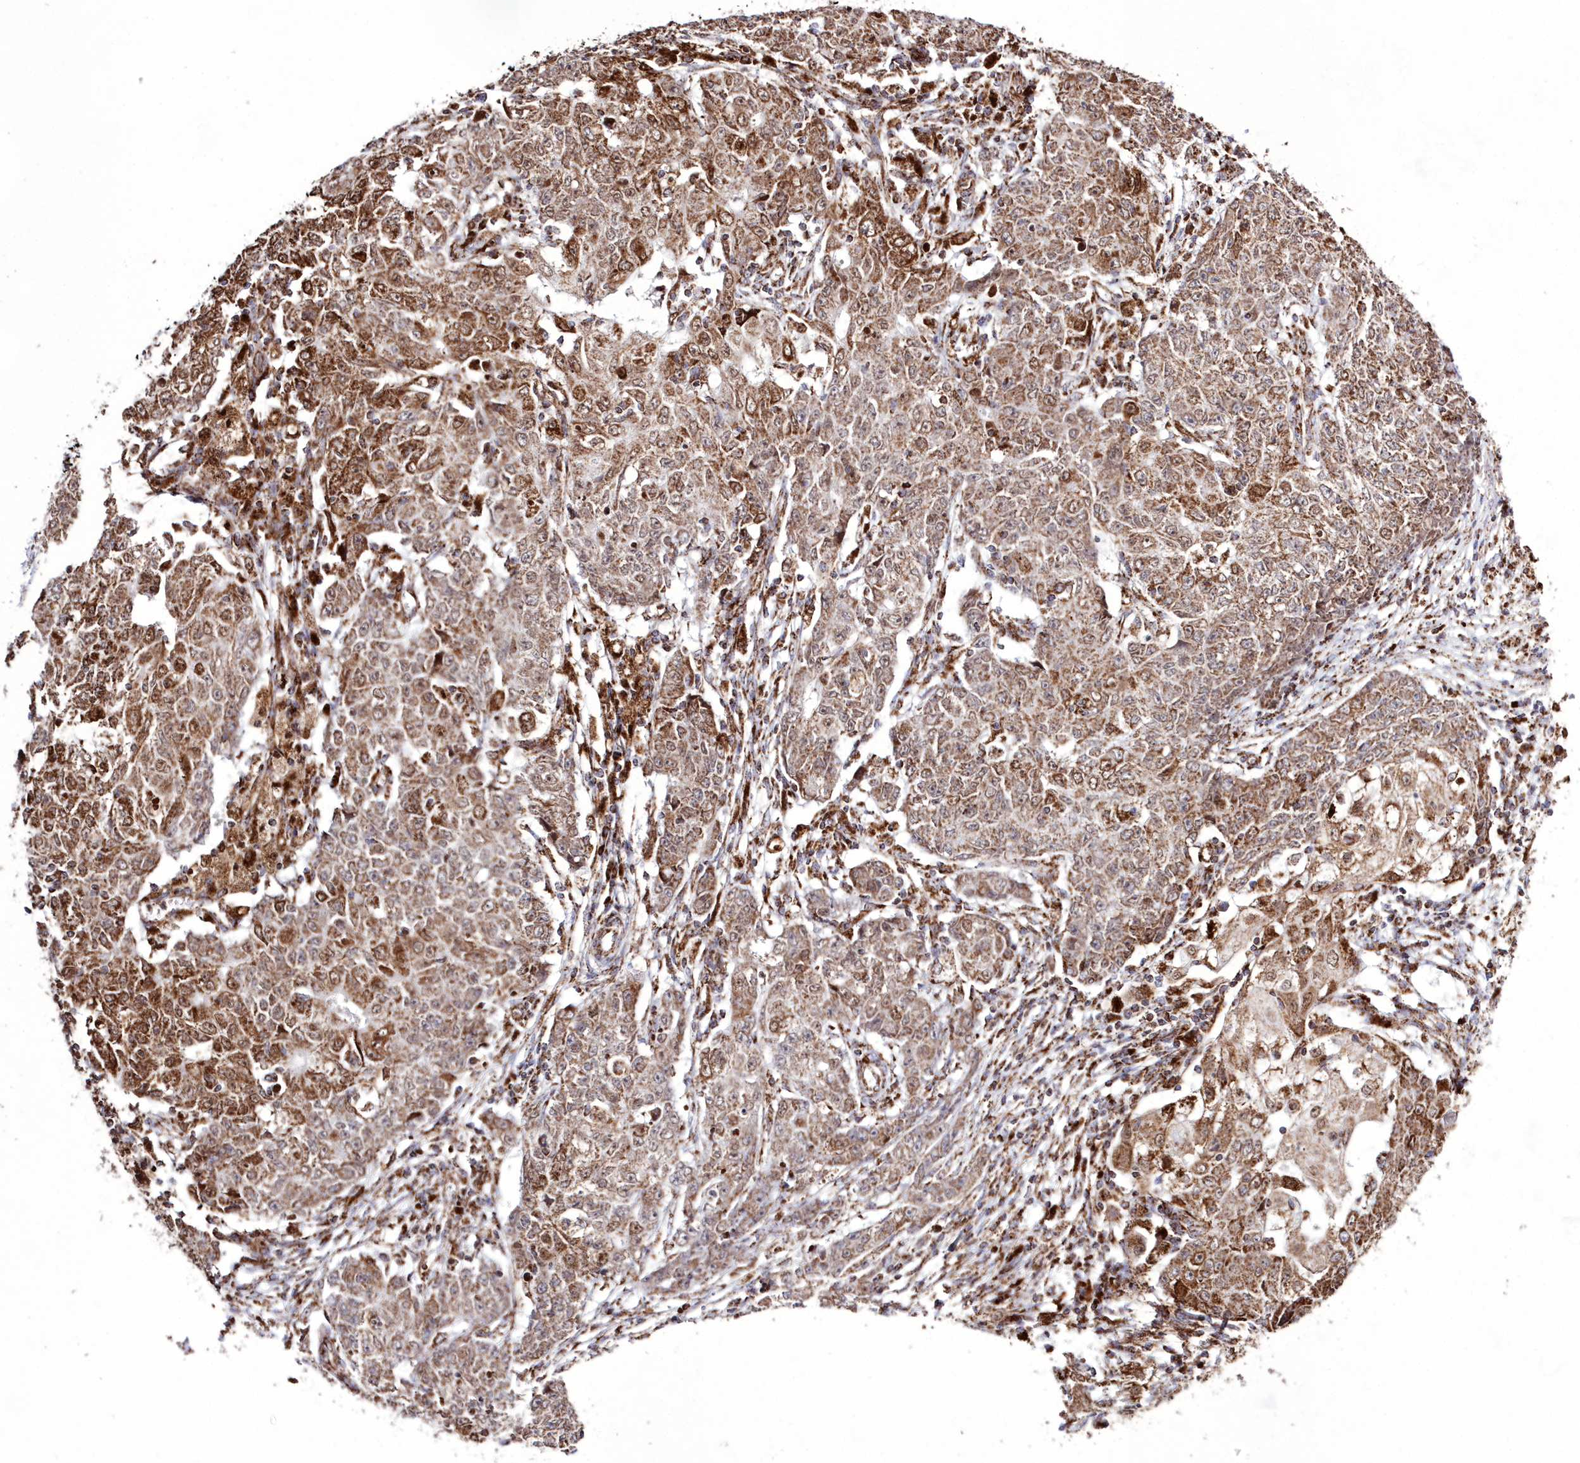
{"staining": {"intensity": "moderate", "quantity": ">75%", "location": "cytoplasmic/membranous"}, "tissue": "ovarian cancer", "cell_type": "Tumor cells", "image_type": "cancer", "snomed": [{"axis": "morphology", "description": "Carcinoma, endometroid"}, {"axis": "topography", "description": "Ovary"}], "caption": "Brown immunohistochemical staining in ovarian cancer reveals moderate cytoplasmic/membranous staining in approximately >75% of tumor cells.", "gene": "HADHB", "patient": {"sex": "female", "age": 42}}